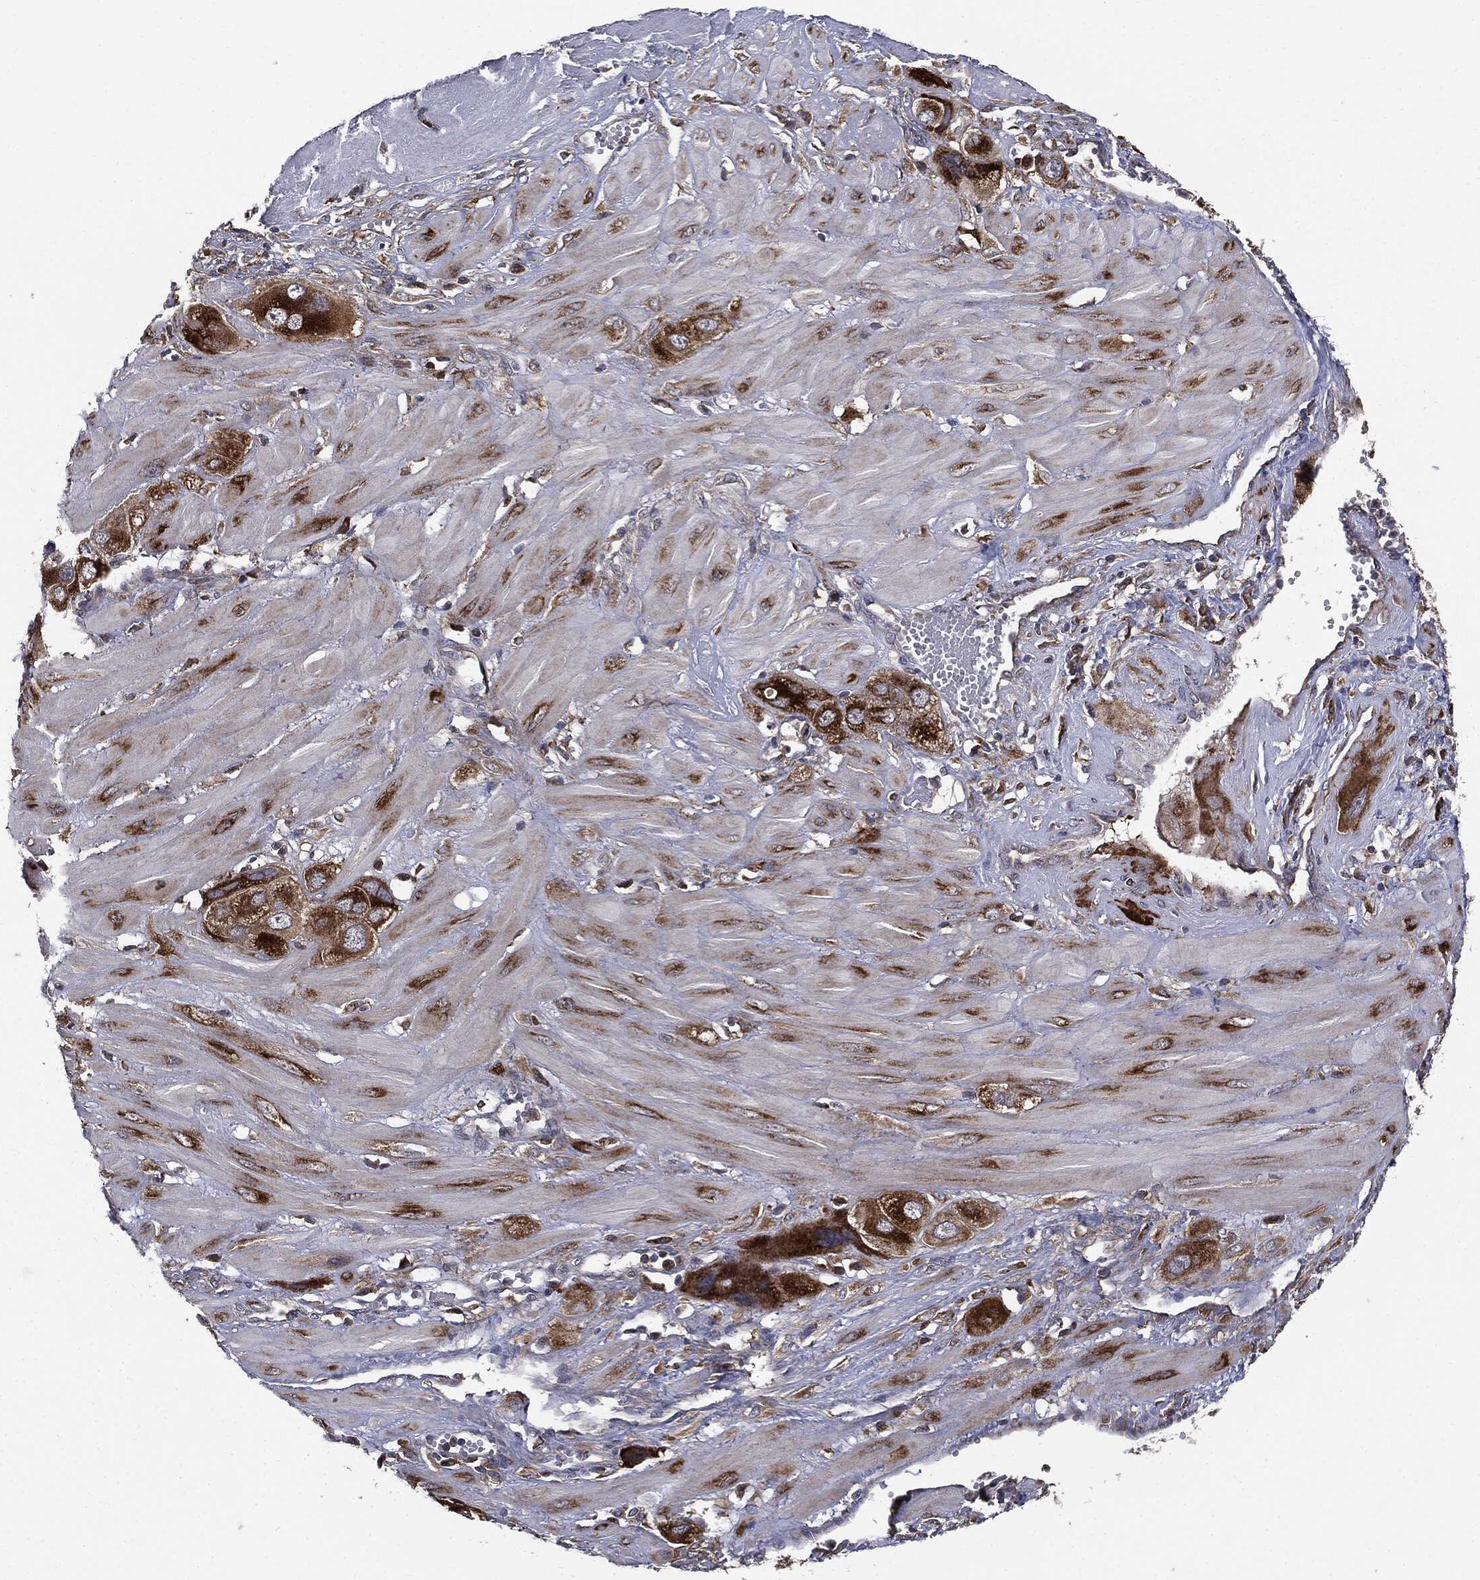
{"staining": {"intensity": "strong", "quantity": ">75%", "location": "cytoplasmic/membranous"}, "tissue": "cervical cancer", "cell_type": "Tumor cells", "image_type": "cancer", "snomed": [{"axis": "morphology", "description": "Squamous cell carcinoma, NOS"}, {"axis": "topography", "description": "Cervix"}], "caption": "Squamous cell carcinoma (cervical) stained with a brown dye shows strong cytoplasmic/membranous positive expression in about >75% of tumor cells.", "gene": "PLOD3", "patient": {"sex": "female", "age": 34}}